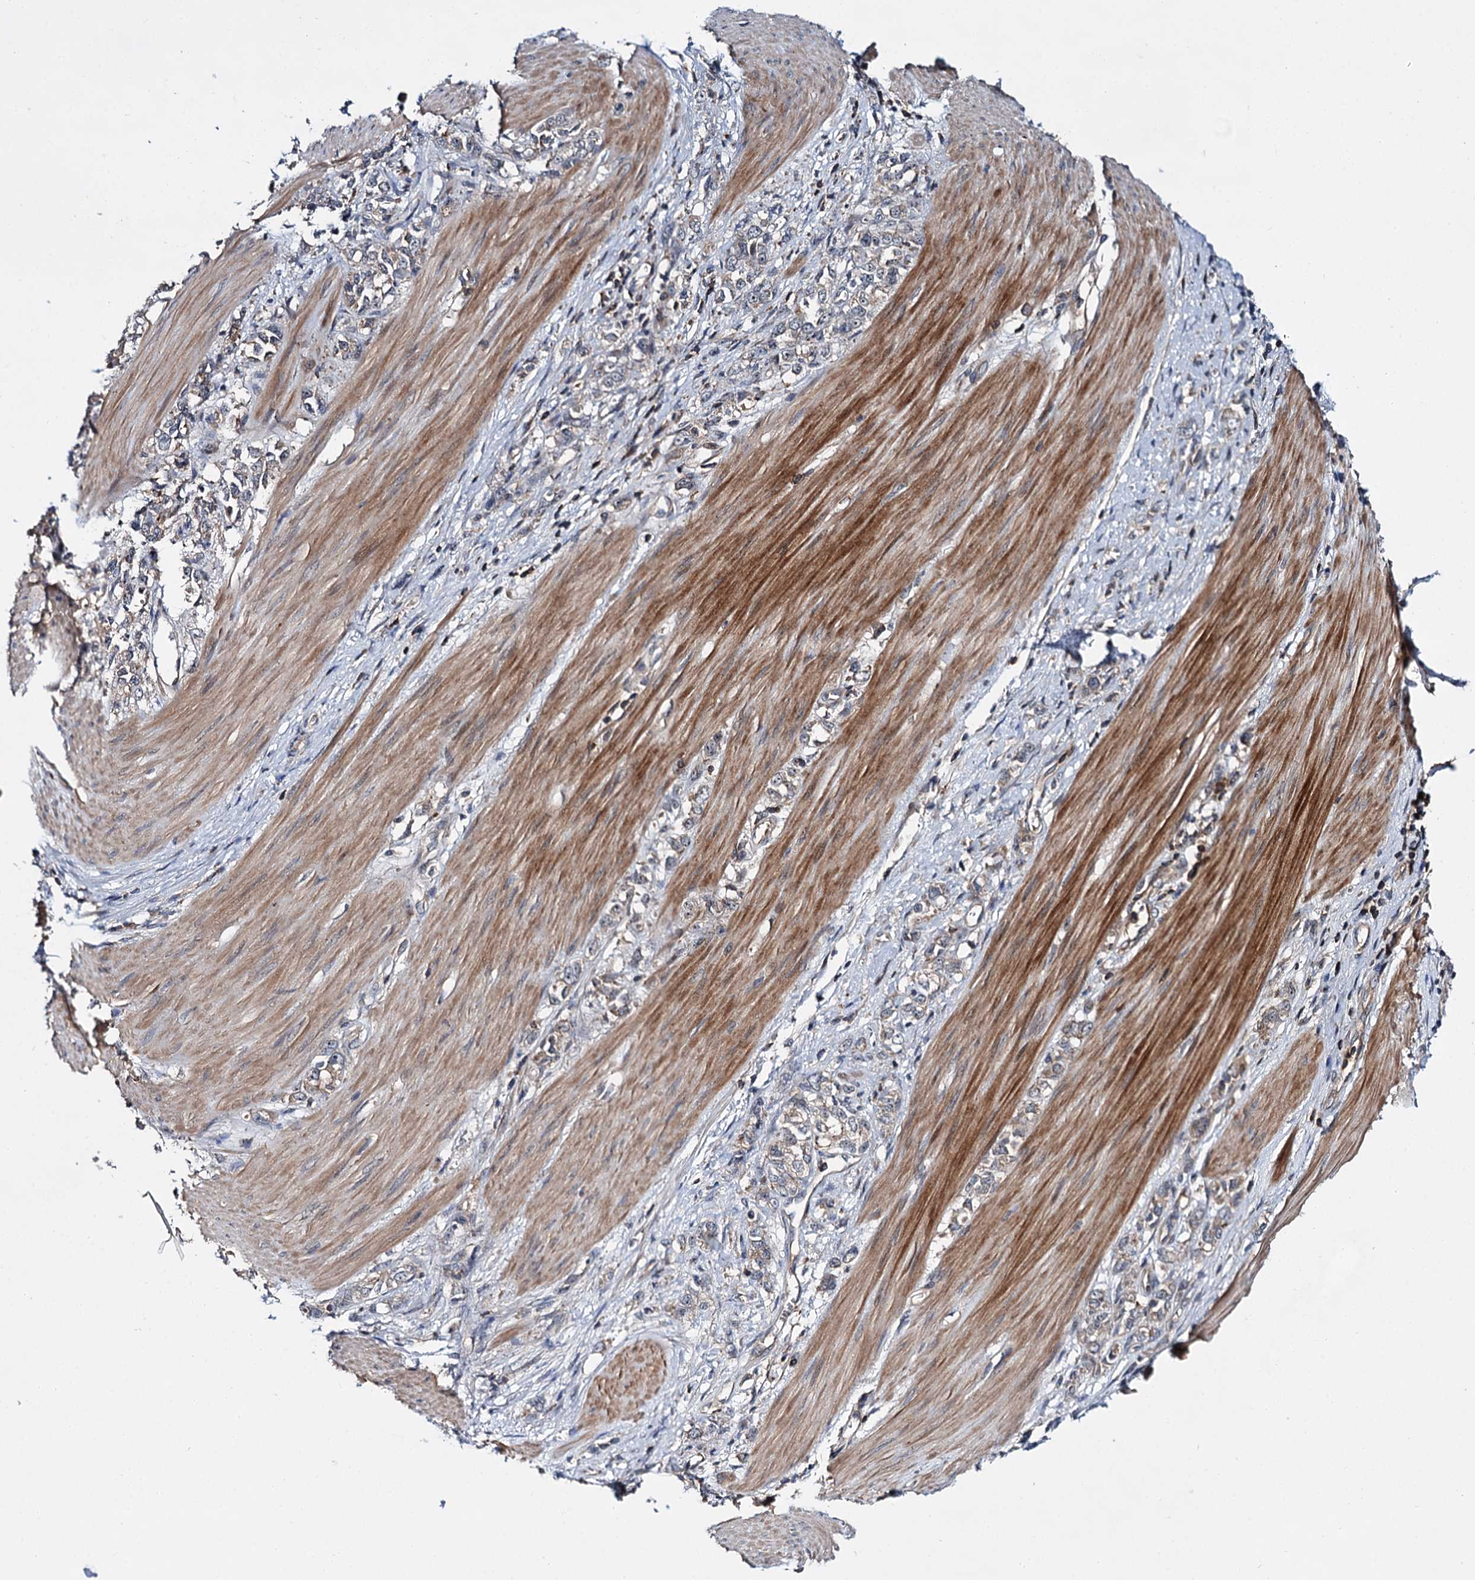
{"staining": {"intensity": "moderate", "quantity": "<25%", "location": "cytoplasmic/membranous"}, "tissue": "stomach cancer", "cell_type": "Tumor cells", "image_type": "cancer", "snomed": [{"axis": "morphology", "description": "Adenocarcinoma, NOS"}, {"axis": "topography", "description": "Stomach"}], "caption": "The immunohistochemical stain highlights moderate cytoplasmic/membranous expression in tumor cells of stomach cancer tissue.", "gene": "ABLIM1", "patient": {"sex": "female", "age": 76}}